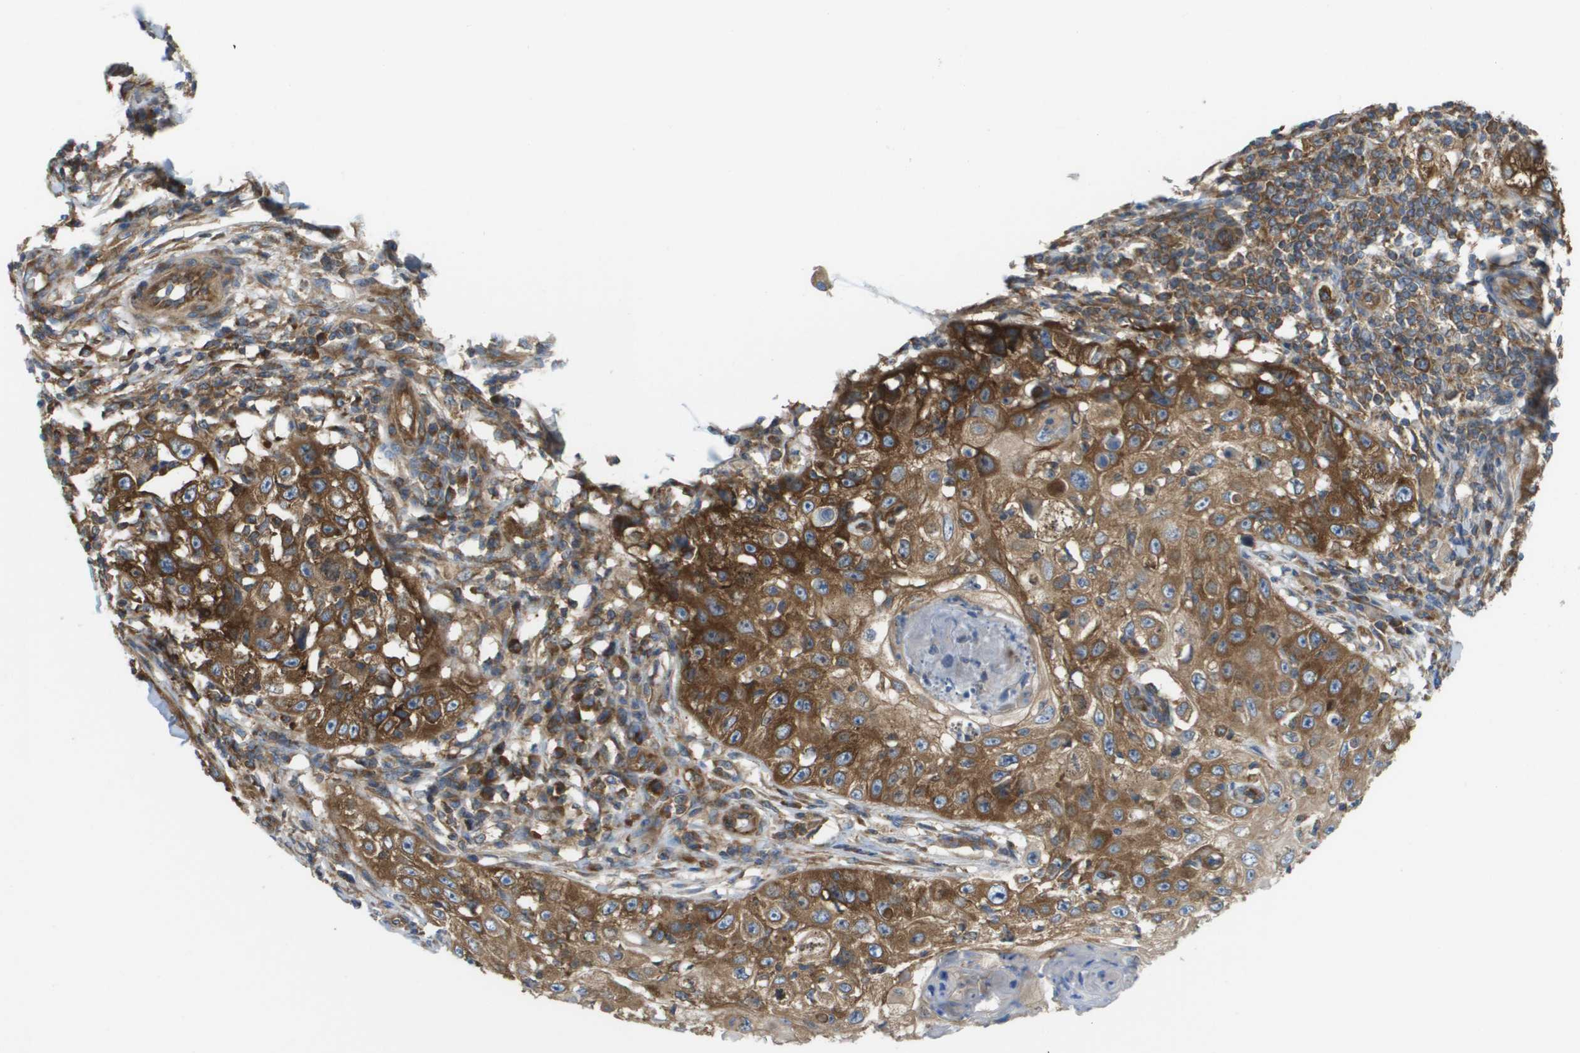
{"staining": {"intensity": "strong", "quantity": ">75%", "location": "cytoplasmic/membranous"}, "tissue": "skin cancer", "cell_type": "Tumor cells", "image_type": "cancer", "snomed": [{"axis": "morphology", "description": "Squamous cell carcinoma, NOS"}, {"axis": "topography", "description": "Skin"}], "caption": "Squamous cell carcinoma (skin) tissue reveals strong cytoplasmic/membranous positivity in approximately >75% of tumor cells", "gene": "EIF4G2", "patient": {"sex": "male", "age": 86}}